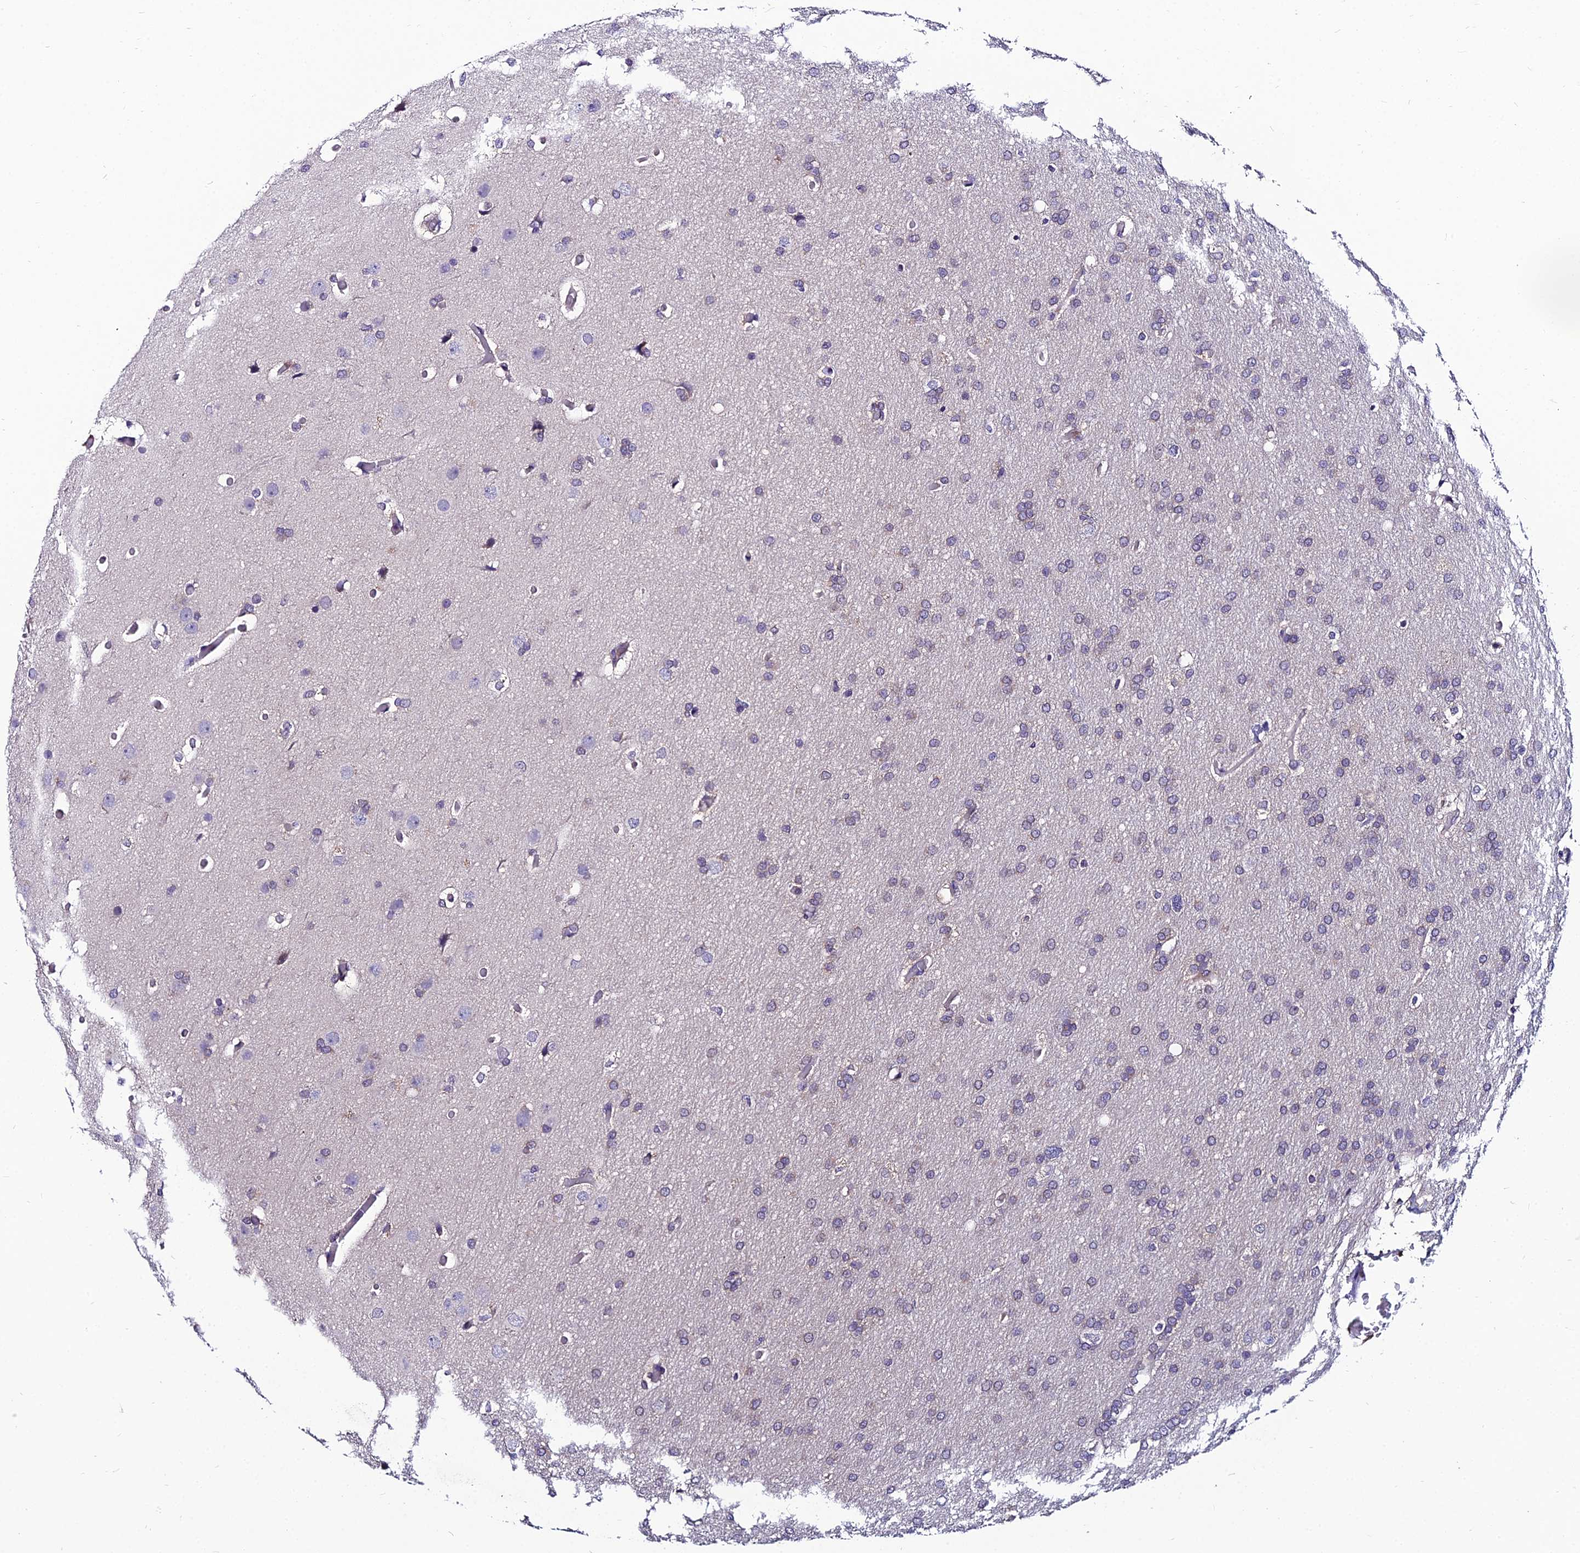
{"staining": {"intensity": "negative", "quantity": "none", "location": "none"}, "tissue": "glioma", "cell_type": "Tumor cells", "image_type": "cancer", "snomed": [{"axis": "morphology", "description": "Glioma, malignant, High grade"}, {"axis": "topography", "description": "Cerebral cortex"}], "caption": "Immunohistochemistry of glioma shows no expression in tumor cells. (Brightfield microscopy of DAB immunohistochemistry (IHC) at high magnification).", "gene": "LGALS7", "patient": {"sex": "female", "age": 36}}